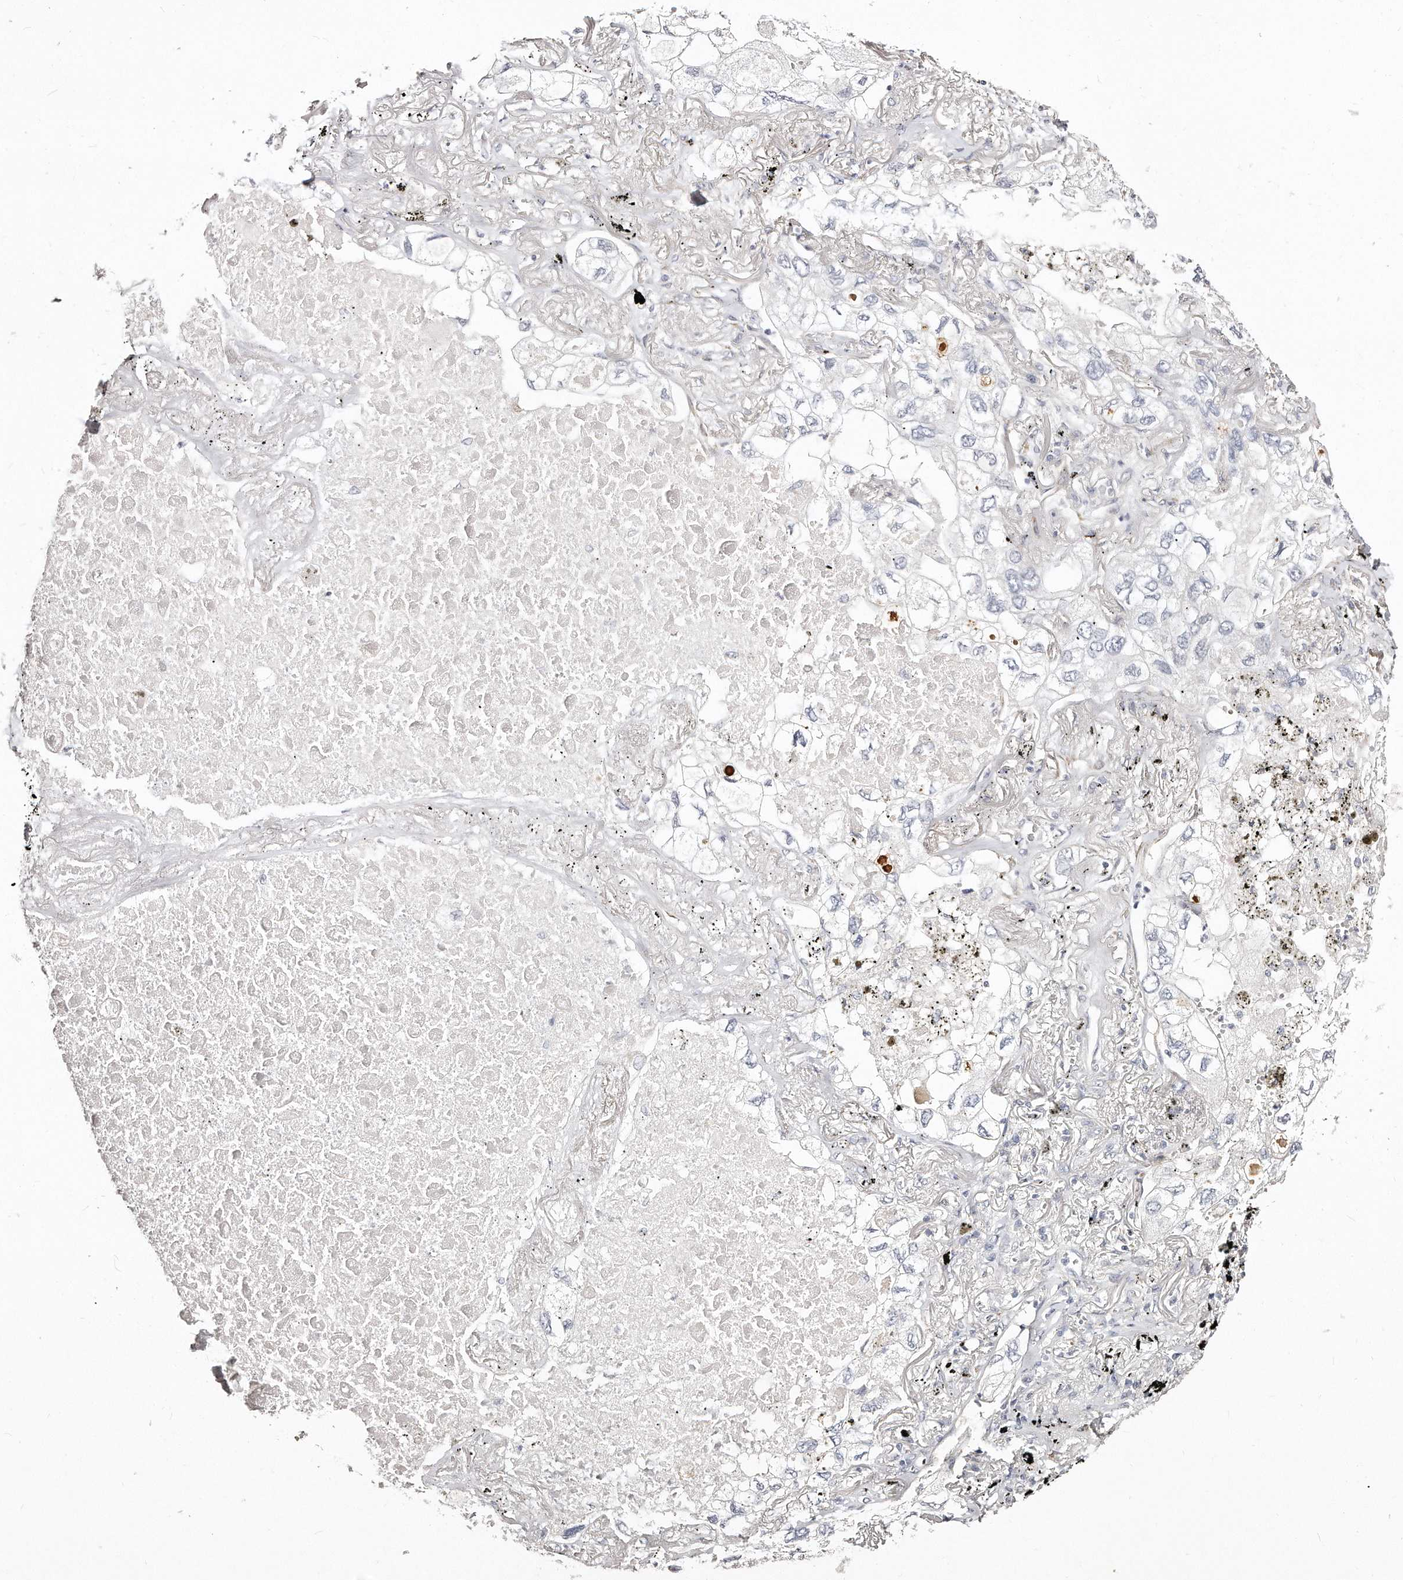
{"staining": {"intensity": "negative", "quantity": "none", "location": "none"}, "tissue": "lung cancer", "cell_type": "Tumor cells", "image_type": "cancer", "snomed": [{"axis": "morphology", "description": "Adenocarcinoma, NOS"}, {"axis": "topography", "description": "Lung"}], "caption": "High magnification brightfield microscopy of adenocarcinoma (lung) stained with DAB (3,3'-diaminobenzidine) (brown) and counterstained with hematoxylin (blue): tumor cells show no significant staining.", "gene": "LMOD1", "patient": {"sex": "male", "age": 65}}